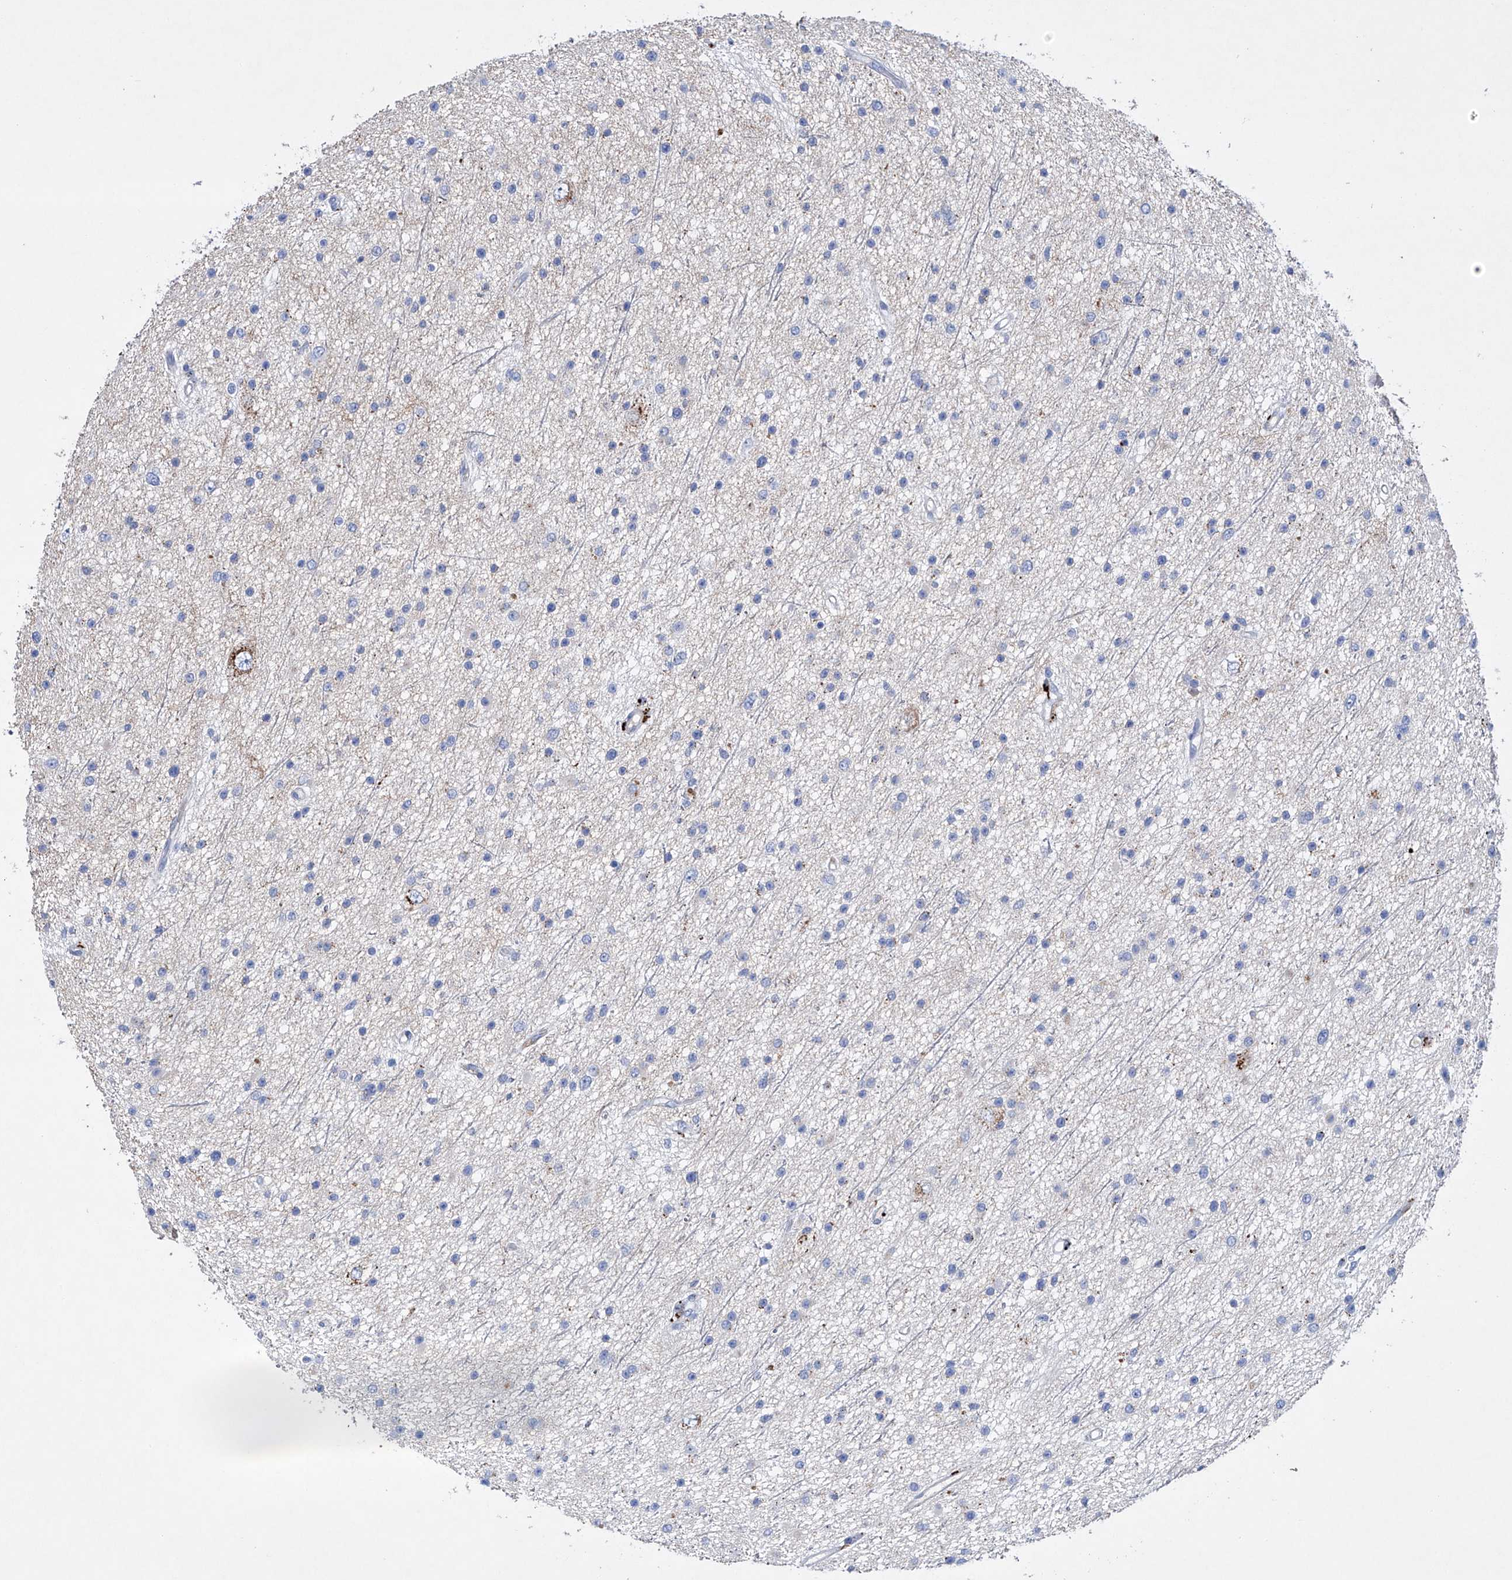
{"staining": {"intensity": "negative", "quantity": "none", "location": "none"}, "tissue": "glioma", "cell_type": "Tumor cells", "image_type": "cancer", "snomed": [{"axis": "morphology", "description": "Glioma, malignant, Low grade"}, {"axis": "topography", "description": "Cerebral cortex"}], "caption": "Immunohistochemical staining of malignant low-grade glioma demonstrates no significant expression in tumor cells.", "gene": "LURAP1", "patient": {"sex": "female", "age": 39}}